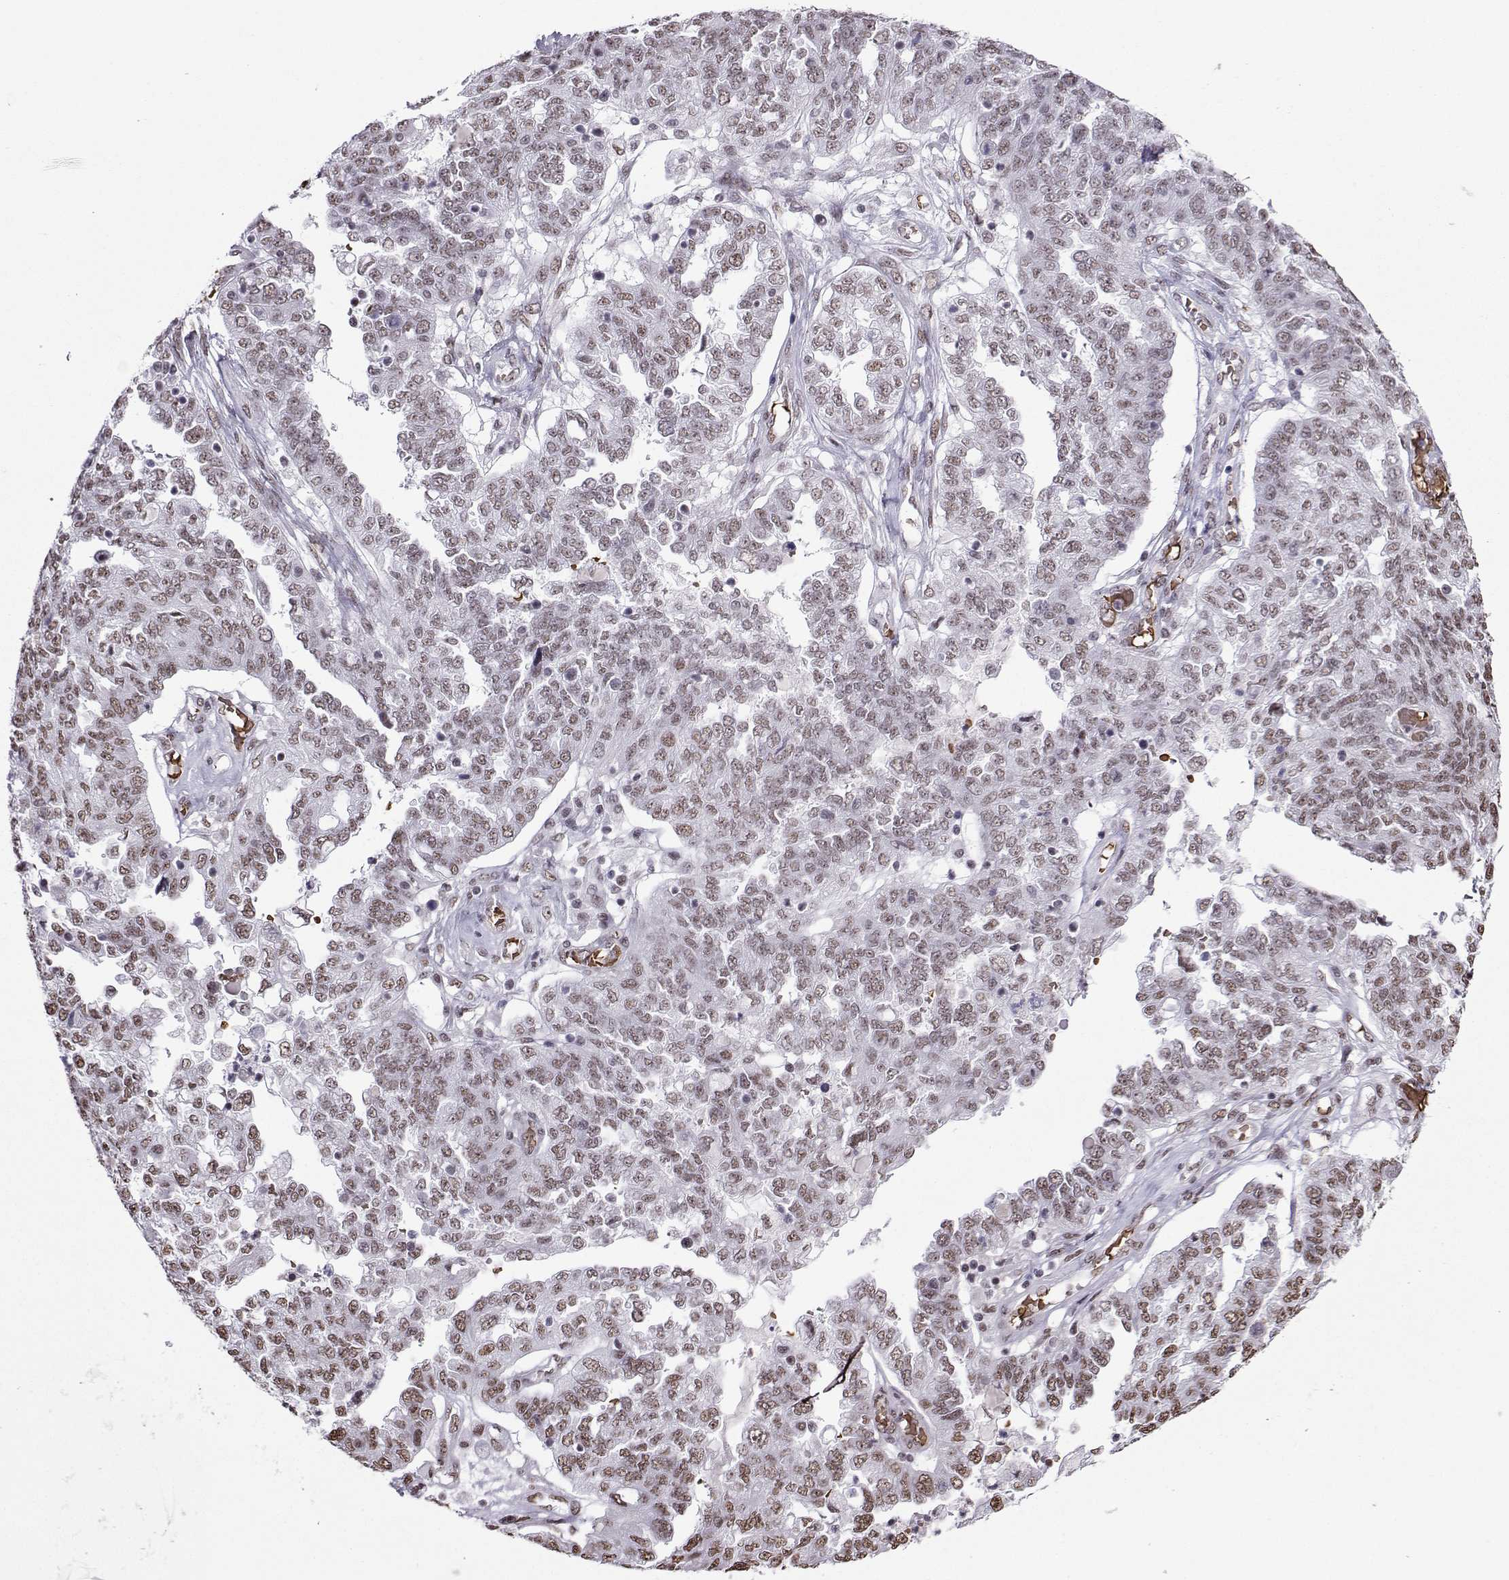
{"staining": {"intensity": "weak", "quantity": ">75%", "location": "nuclear"}, "tissue": "ovarian cancer", "cell_type": "Tumor cells", "image_type": "cancer", "snomed": [{"axis": "morphology", "description": "Cystadenocarcinoma, serous, NOS"}, {"axis": "topography", "description": "Ovary"}], "caption": "An IHC image of neoplastic tissue is shown. Protein staining in brown shows weak nuclear positivity in serous cystadenocarcinoma (ovarian) within tumor cells. (Brightfield microscopy of DAB IHC at high magnification).", "gene": "CCNK", "patient": {"sex": "female", "age": 67}}